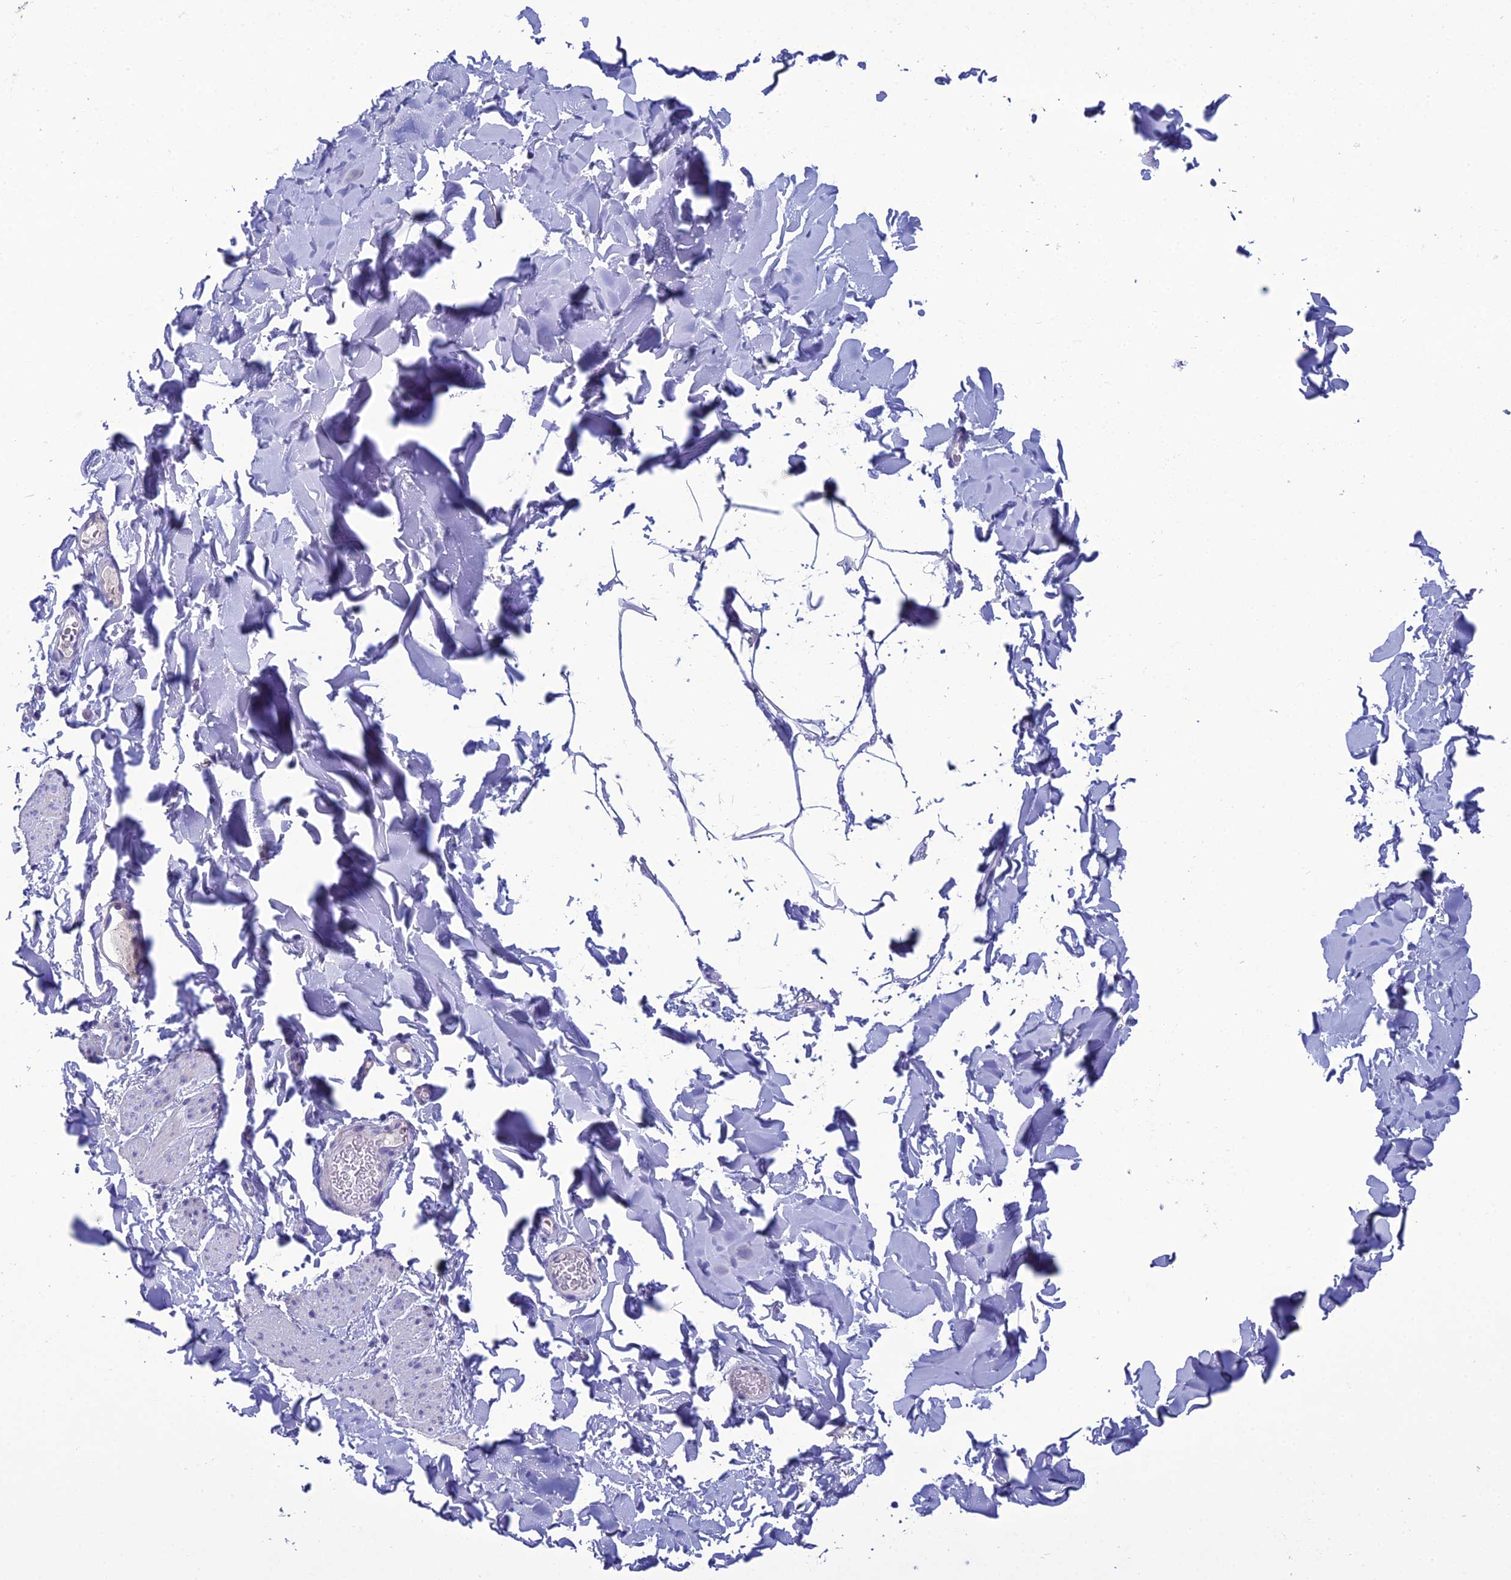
{"staining": {"intensity": "negative", "quantity": "none", "location": "none"}, "tissue": "smooth muscle", "cell_type": "Smooth muscle cells", "image_type": "normal", "snomed": [{"axis": "morphology", "description": "Normal tissue, NOS"}, {"axis": "topography", "description": "Colon"}, {"axis": "topography", "description": "Peripheral nerve tissue"}], "caption": "The photomicrograph exhibits no staining of smooth muscle cells in normal smooth muscle. (Stains: DAB (3,3'-diaminobenzidine) IHC with hematoxylin counter stain, Microscopy: brightfield microscopy at high magnification).", "gene": "CRB2", "patient": {"sex": "female", "age": 61}}